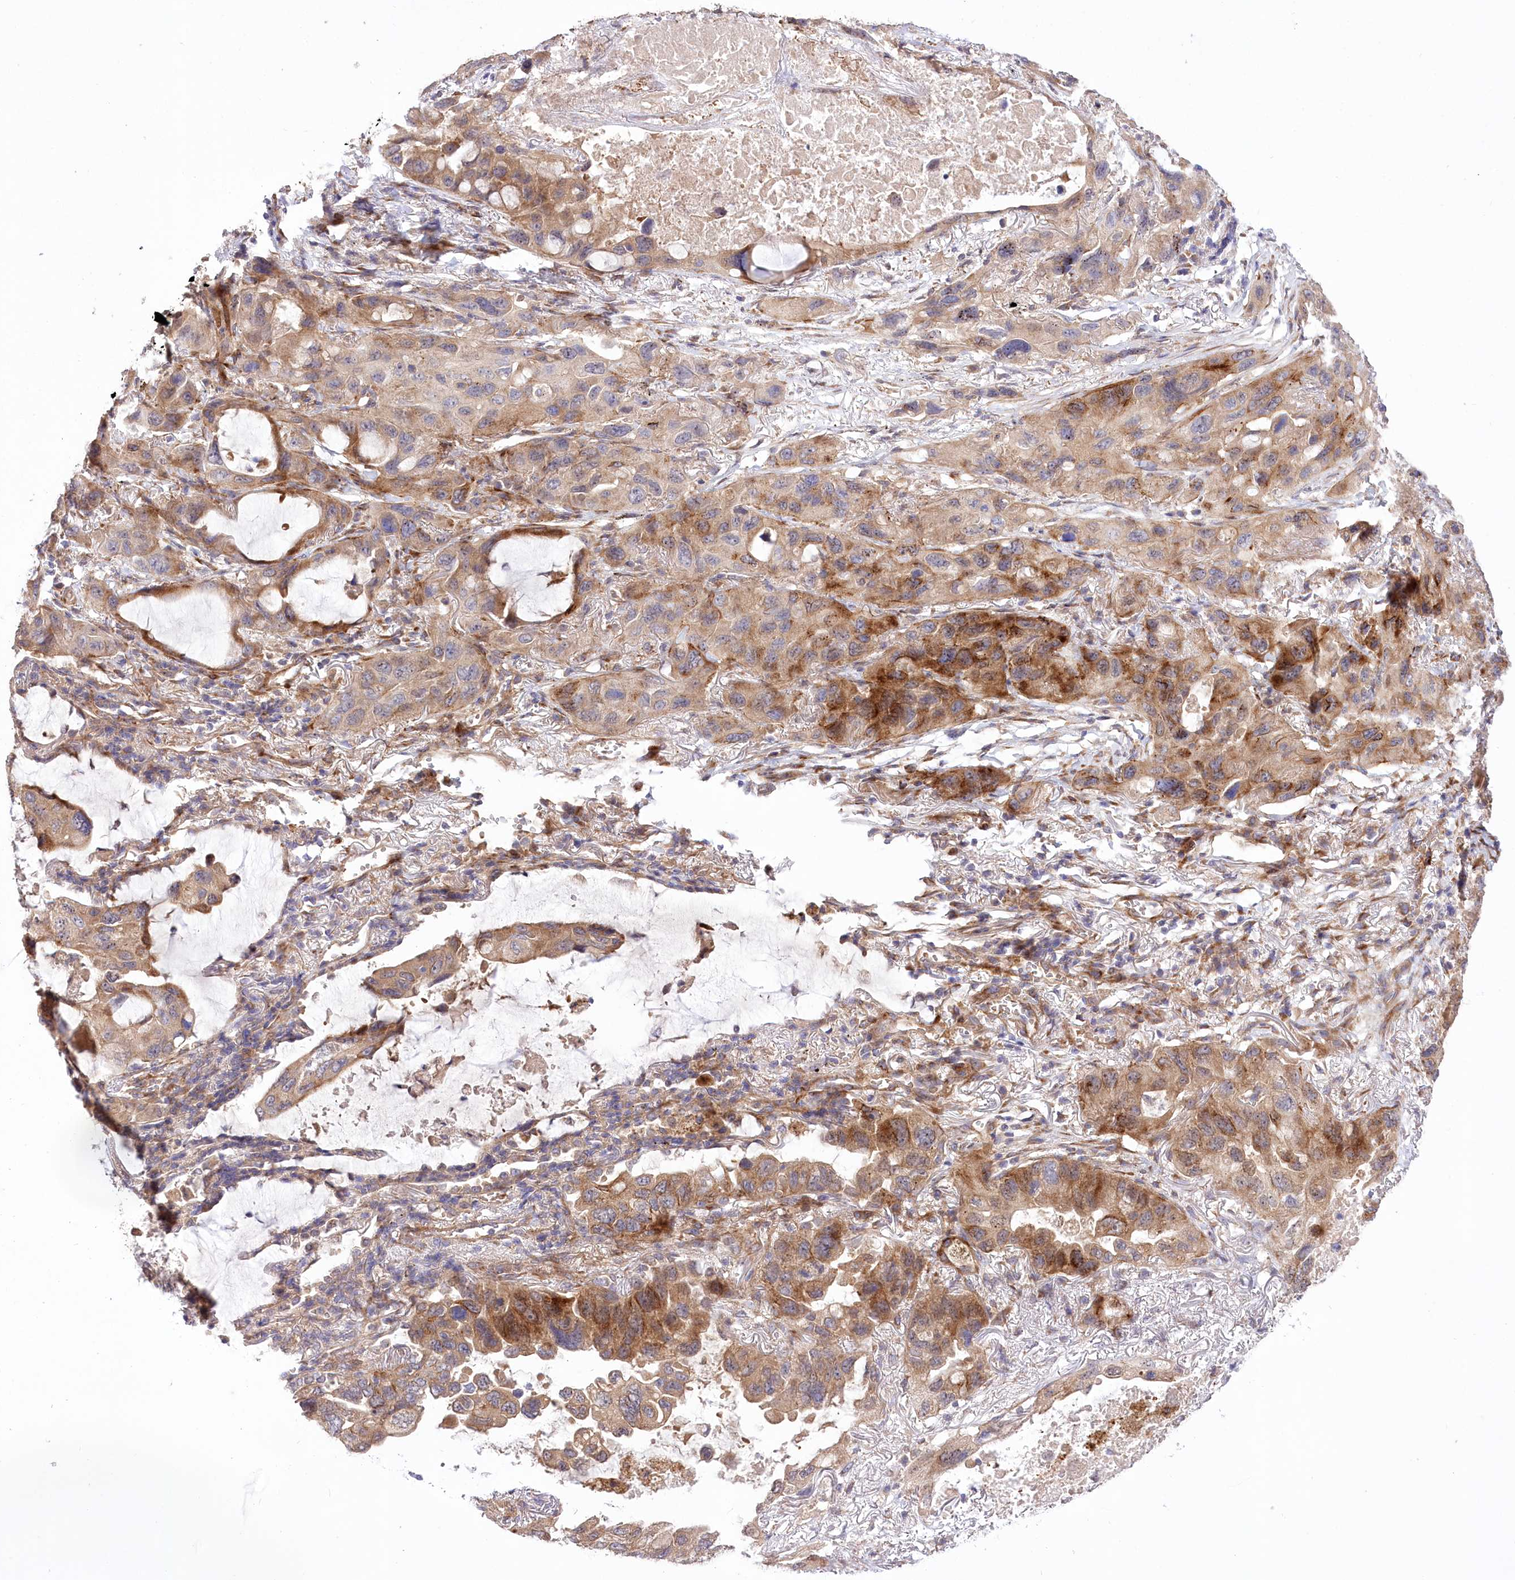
{"staining": {"intensity": "strong", "quantity": "25%-75%", "location": "cytoplasmic/membranous"}, "tissue": "lung cancer", "cell_type": "Tumor cells", "image_type": "cancer", "snomed": [{"axis": "morphology", "description": "Squamous cell carcinoma, NOS"}, {"axis": "topography", "description": "Lung"}], "caption": "A high-resolution image shows IHC staining of lung cancer, which reveals strong cytoplasmic/membranous expression in approximately 25%-75% of tumor cells.", "gene": "TRUB1", "patient": {"sex": "female", "age": 73}}